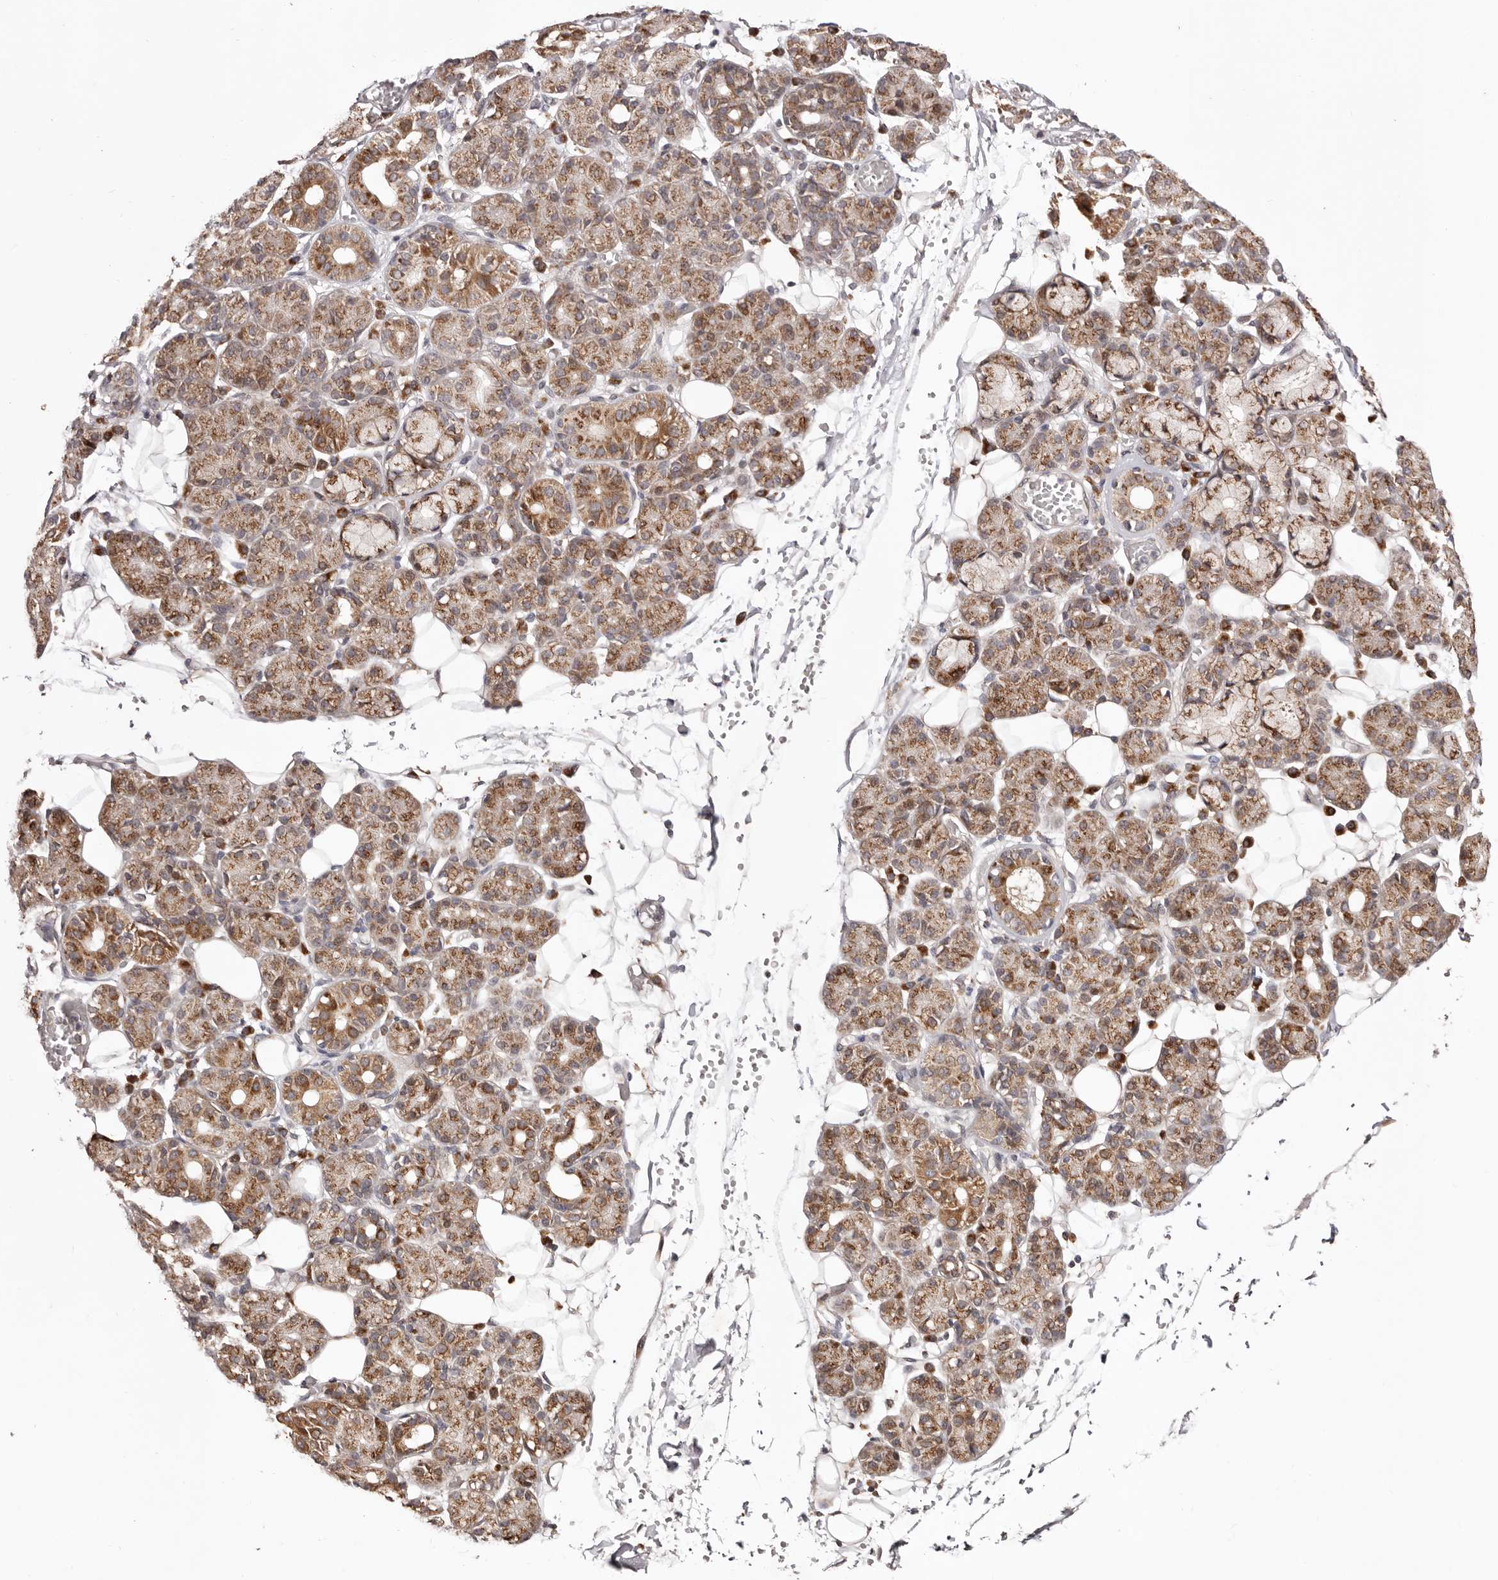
{"staining": {"intensity": "moderate", "quantity": ">75%", "location": "cytoplasmic/membranous"}, "tissue": "salivary gland", "cell_type": "Glandular cells", "image_type": "normal", "snomed": [{"axis": "morphology", "description": "Normal tissue, NOS"}, {"axis": "topography", "description": "Salivary gland"}], "caption": "Glandular cells show medium levels of moderate cytoplasmic/membranous positivity in about >75% of cells in normal human salivary gland. The protein is stained brown, and the nuclei are stained in blue (DAB (3,3'-diaminobenzidine) IHC with brightfield microscopy, high magnification).", "gene": "EGR3", "patient": {"sex": "male", "age": 63}}